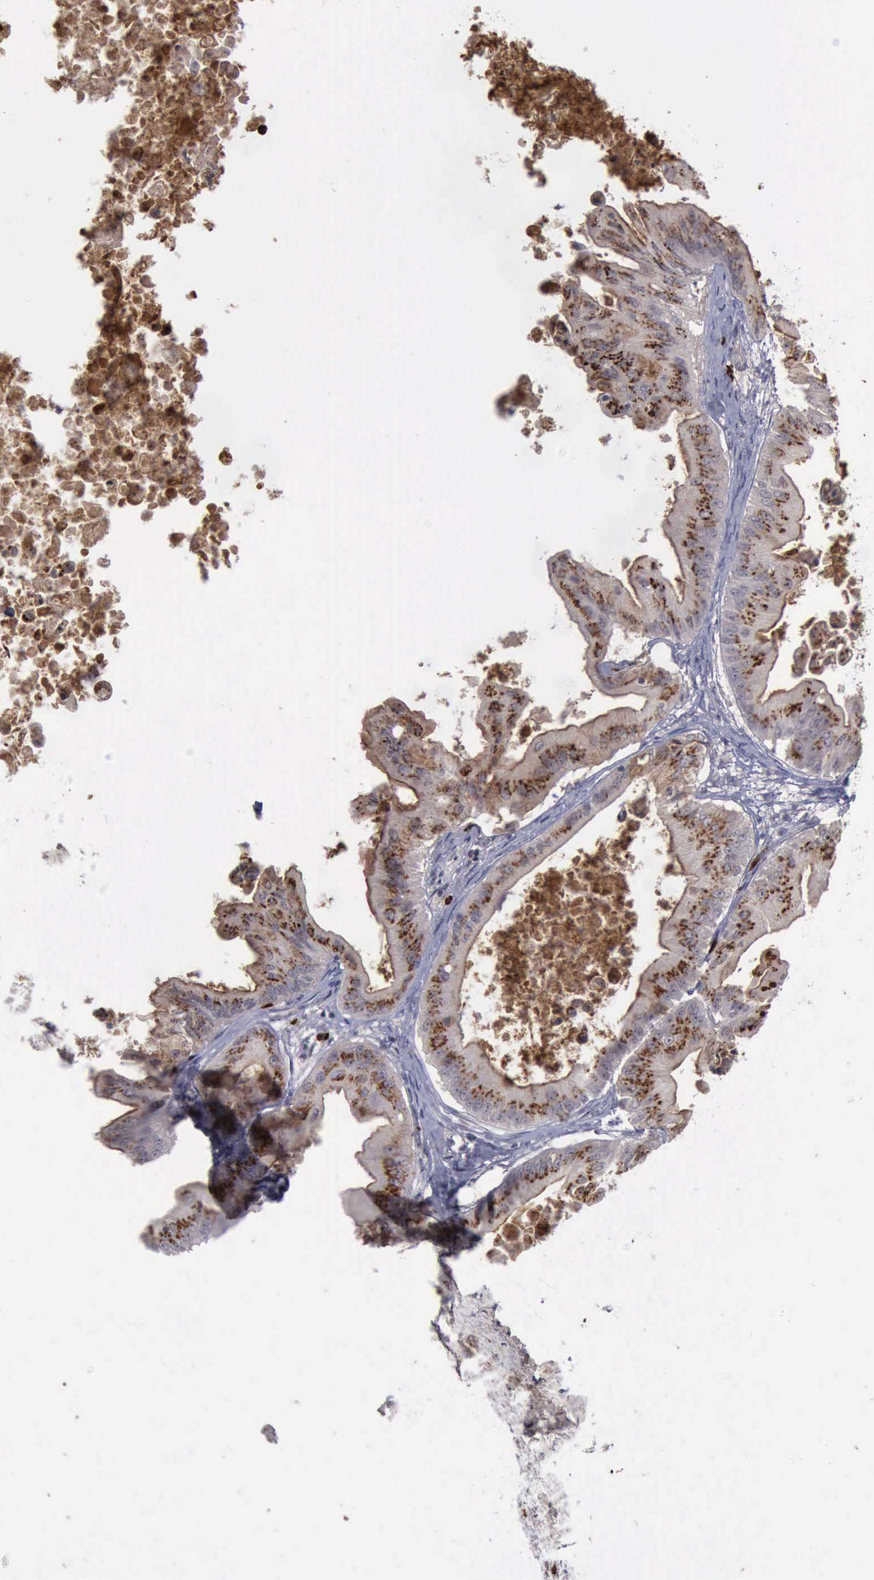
{"staining": {"intensity": "strong", "quantity": "25%-75%", "location": "cytoplasmic/membranous"}, "tissue": "ovarian cancer", "cell_type": "Tumor cells", "image_type": "cancer", "snomed": [{"axis": "morphology", "description": "Cystadenocarcinoma, mucinous, NOS"}, {"axis": "topography", "description": "Ovary"}], "caption": "Protein analysis of ovarian cancer tissue exhibits strong cytoplasmic/membranous staining in approximately 25%-75% of tumor cells. (DAB IHC with brightfield microscopy, high magnification).", "gene": "MMP9", "patient": {"sex": "female", "age": 37}}